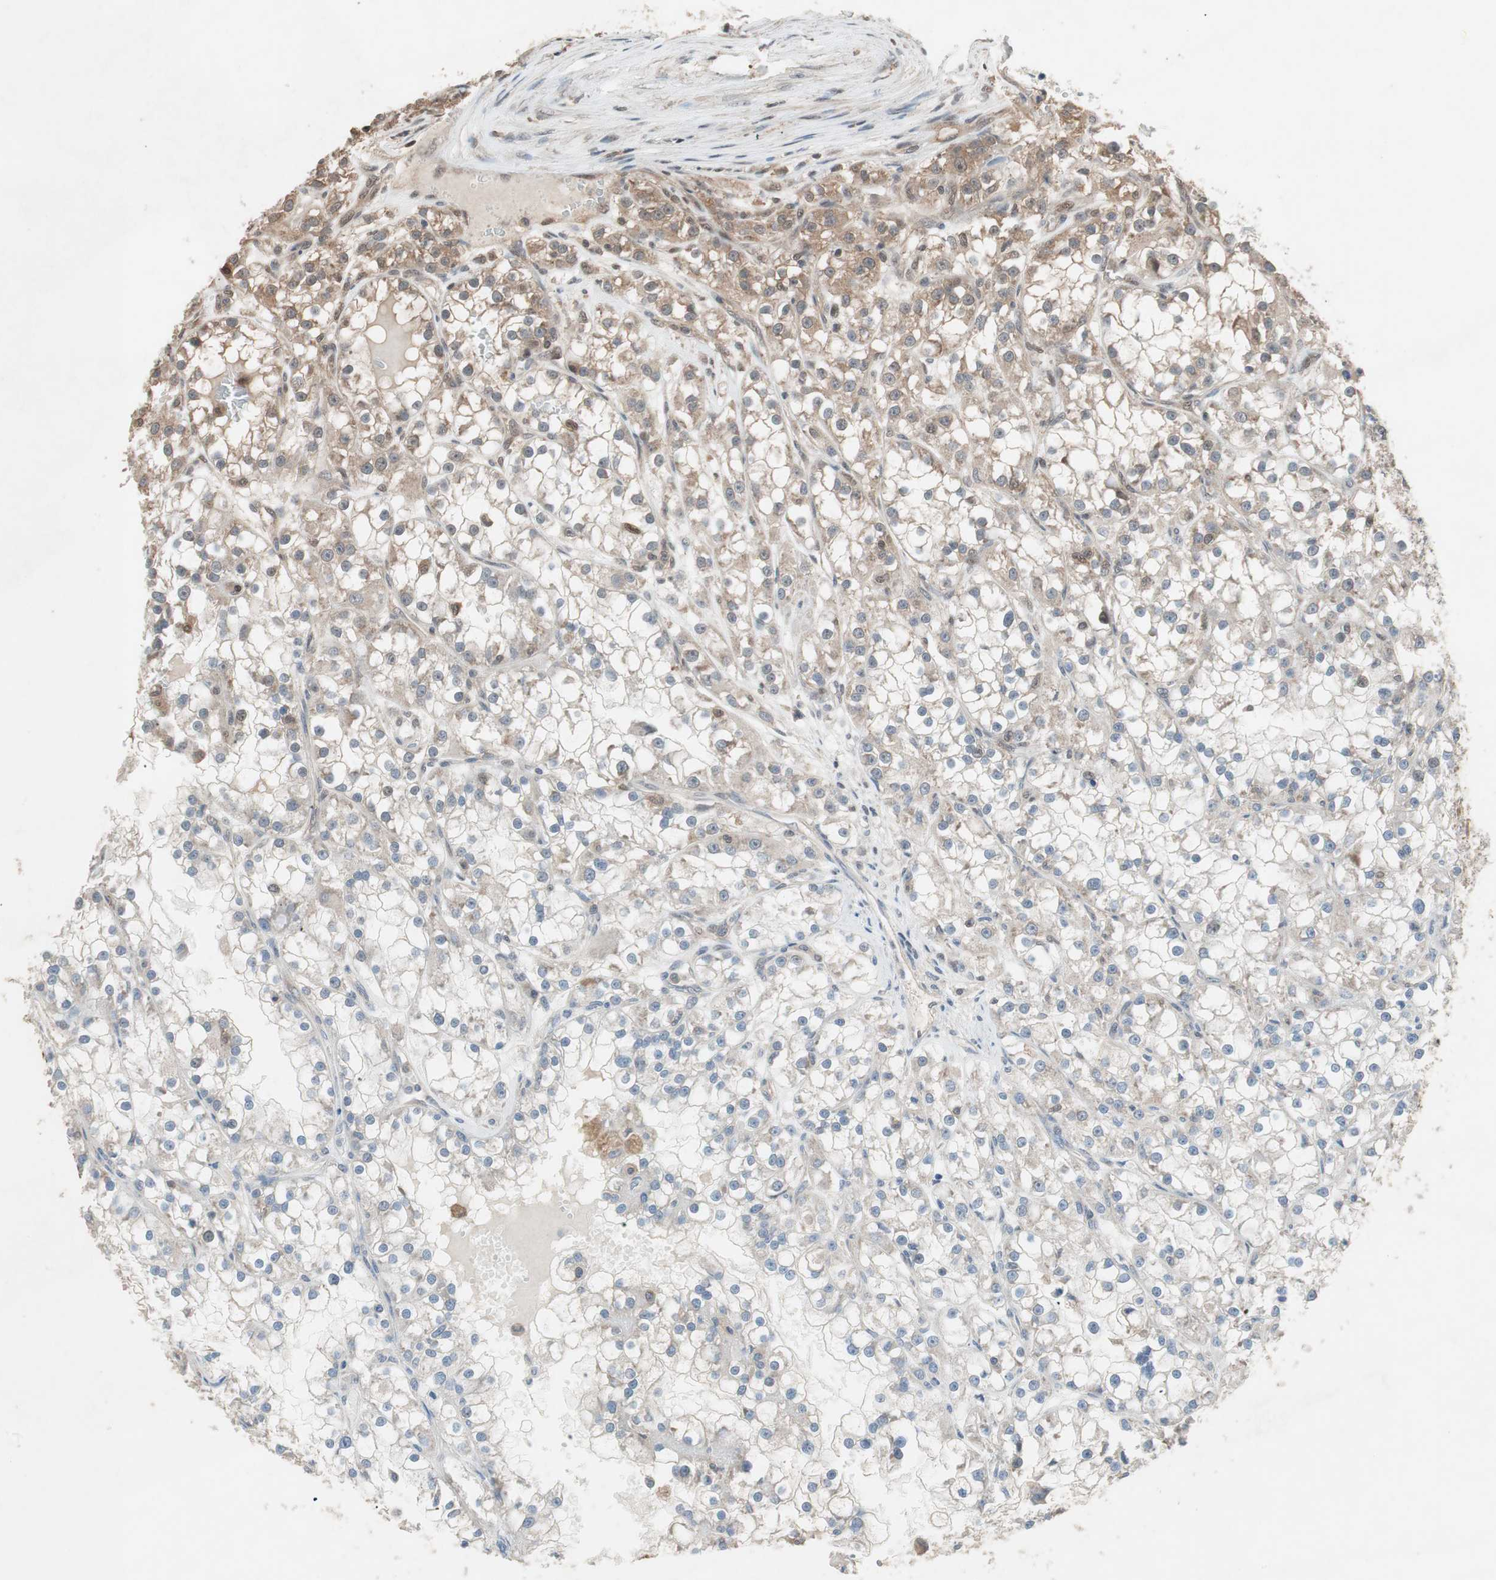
{"staining": {"intensity": "moderate", "quantity": "25%-75%", "location": "cytoplasmic/membranous"}, "tissue": "renal cancer", "cell_type": "Tumor cells", "image_type": "cancer", "snomed": [{"axis": "morphology", "description": "Adenocarcinoma, NOS"}, {"axis": "topography", "description": "Kidney"}], "caption": "Renal cancer stained with a protein marker displays moderate staining in tumor cells.", "gene": "GART", "patient": {"sex": "female", "age": 52}}